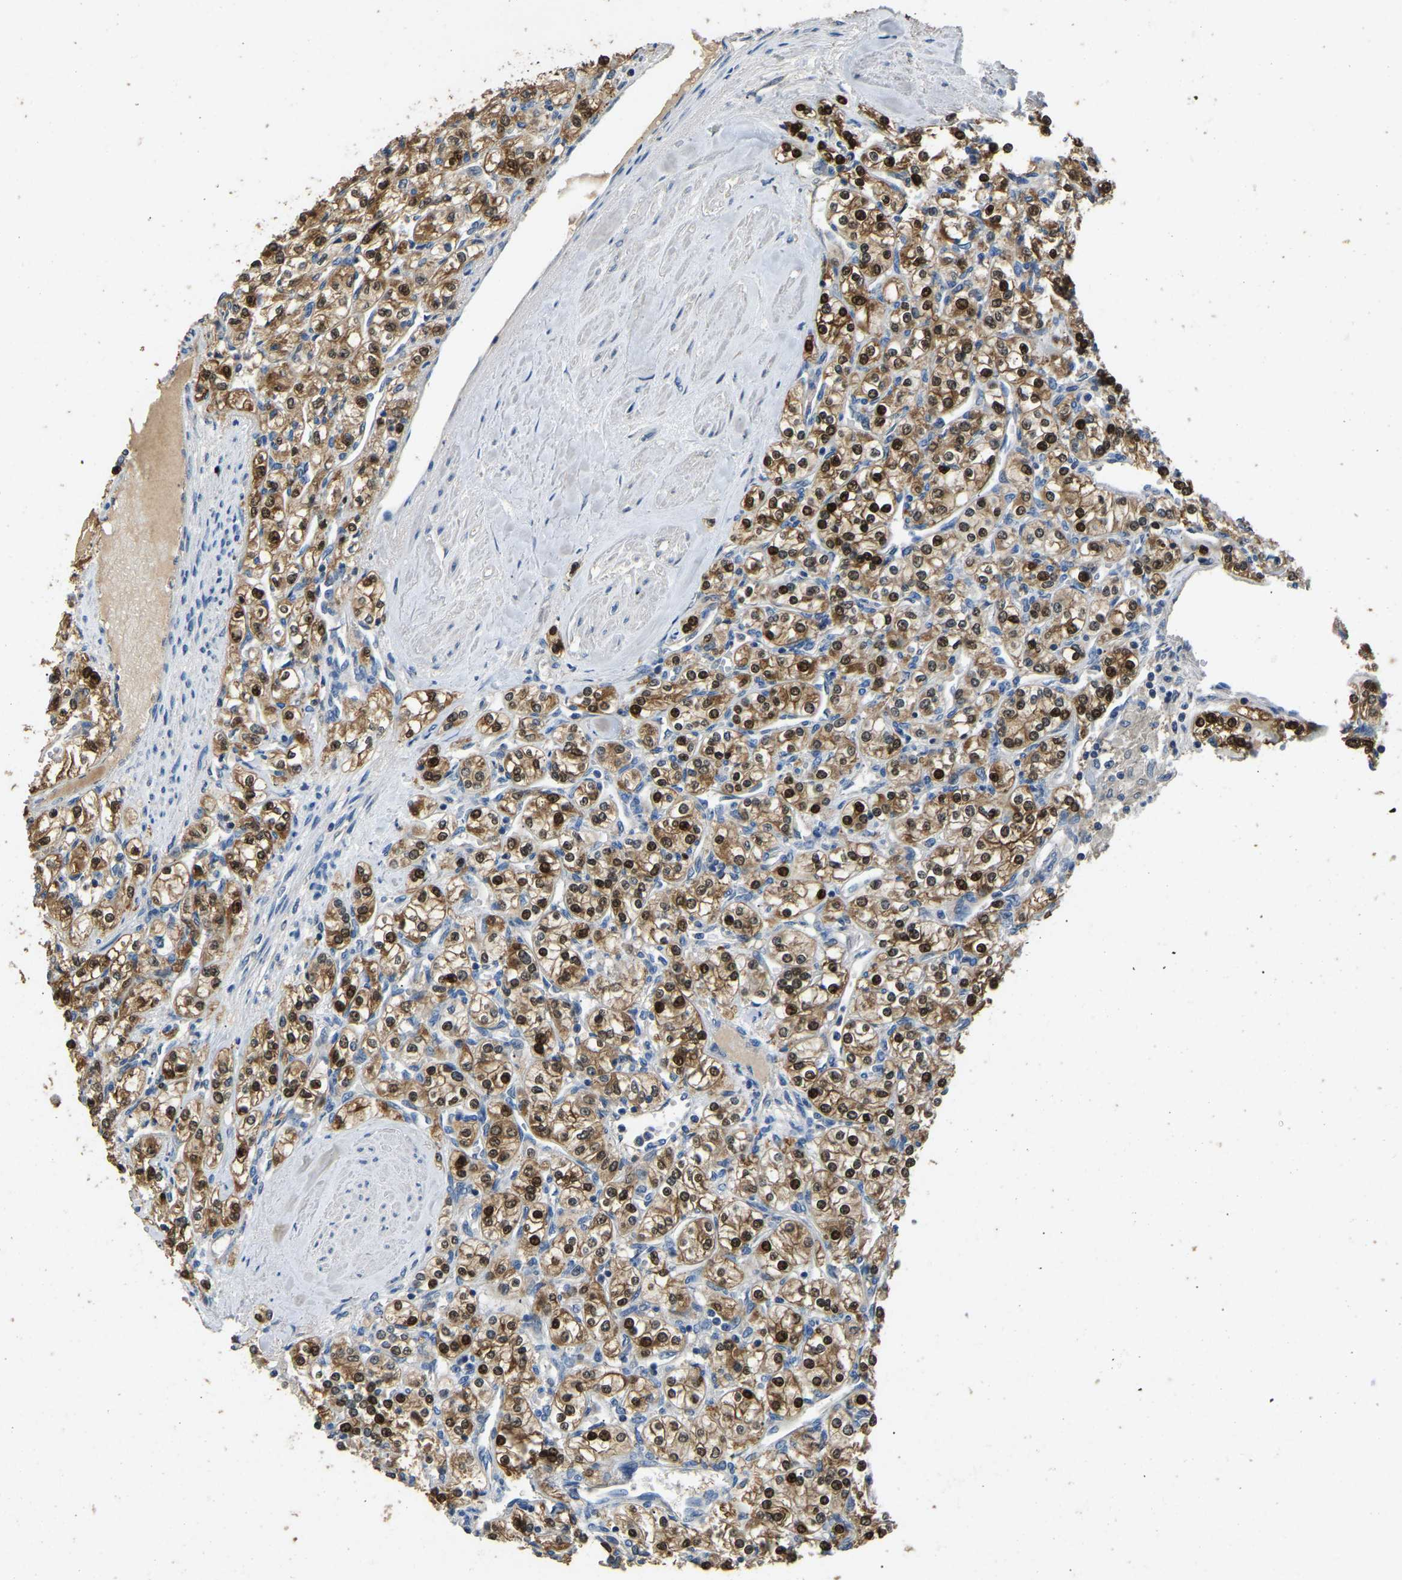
{"staining": {"intensity": "strong", "quantity": ">75%", "location": "cytoplasmic/membranous,nuclear"}, "tissue": "renal cancer", "cell_type": "Tumor cells", "image_type": "cancer", "snomed": [{"axis": "morphology", "description": "Adenocarcinoma, NOS"}, {"axis": "topography", "description": "Kidney"}], "caption": "A brown stain highlights strong cytoplasmic/membranous and nuclear staining of a protein in human renal cancer (adenocarcinoma) tumor cells. (Stains: DAB in brown, nuclei in blue, Microscopy: brightfield microscopy at high magnification).", "gene": "TUFM", "patient": {"sex": "male", "age": 77}}